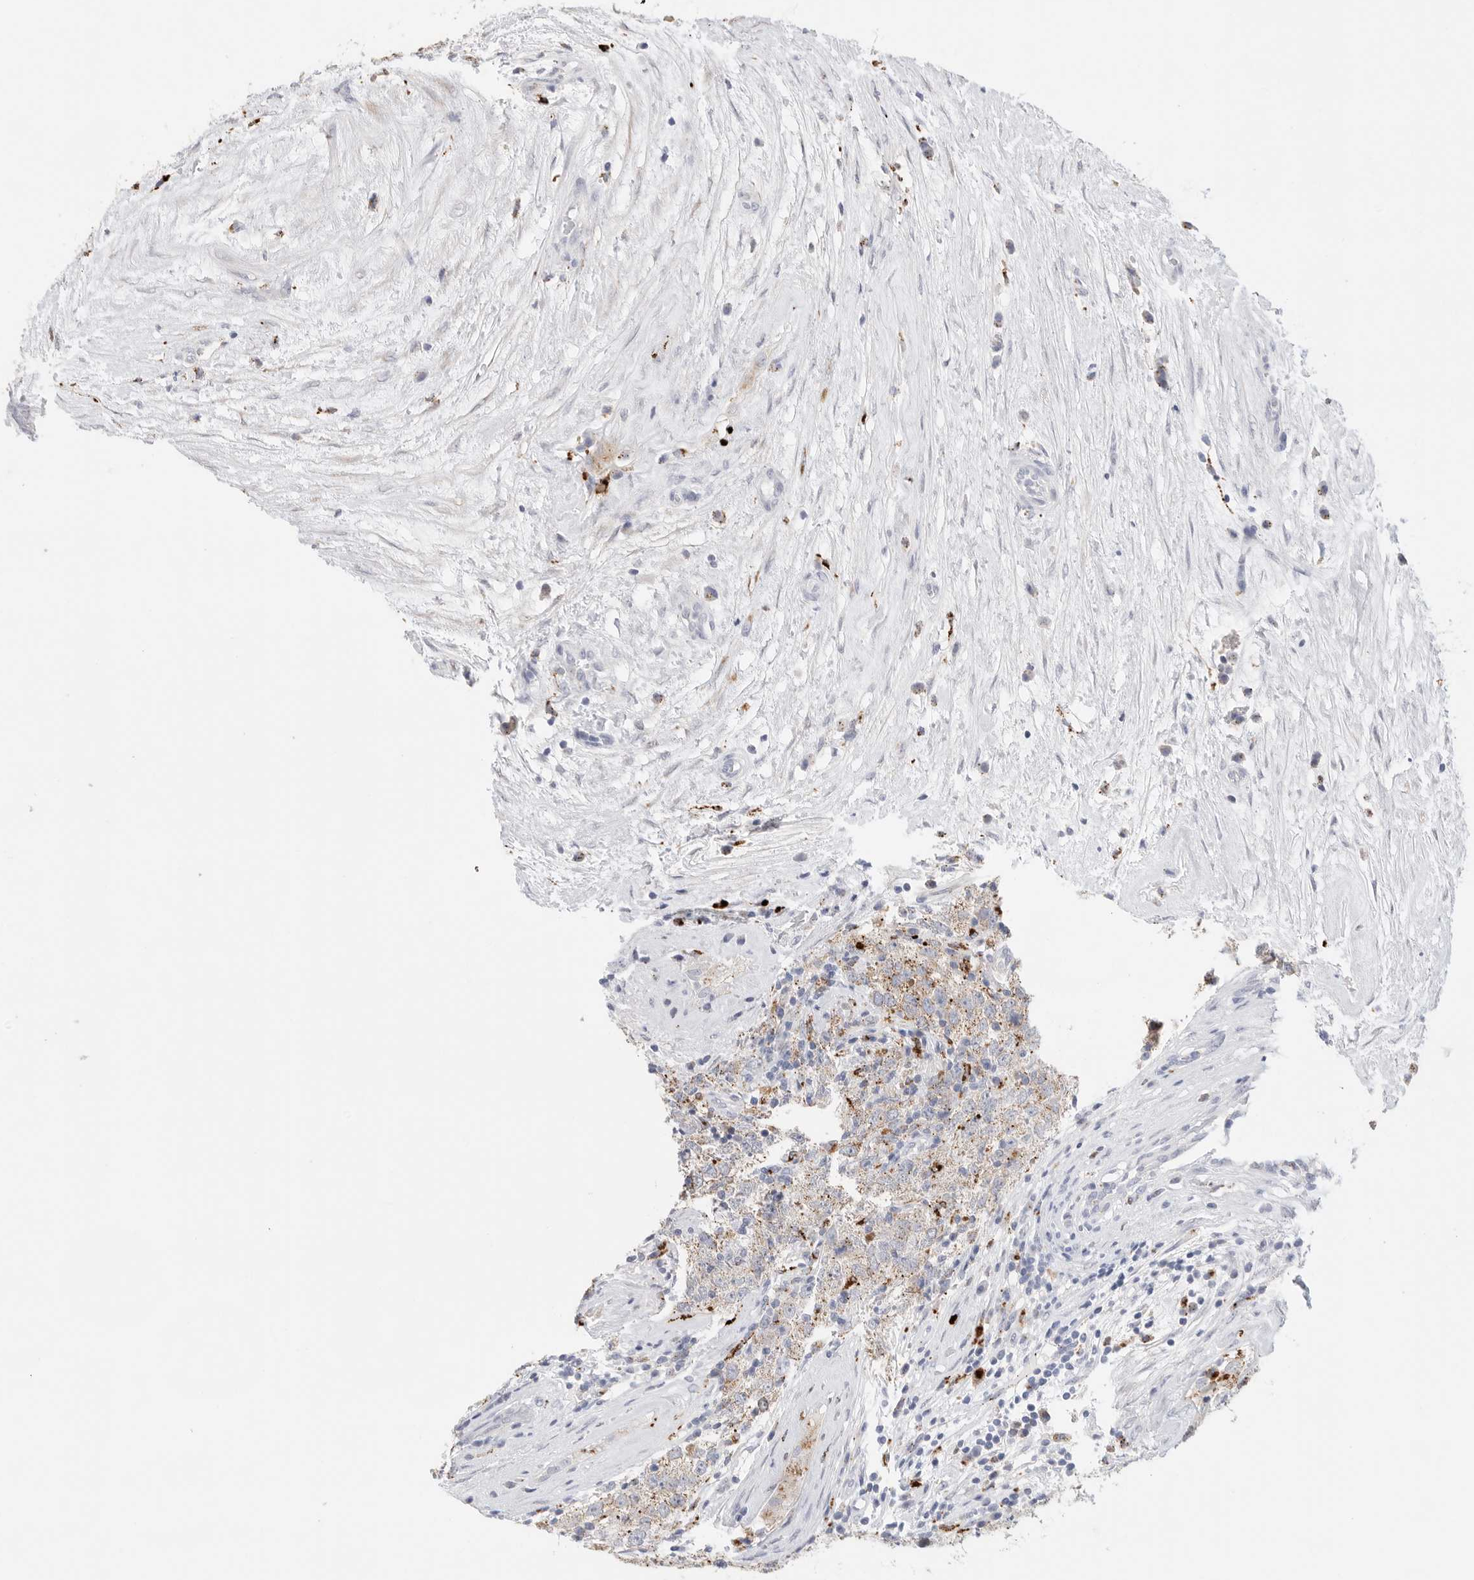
{"staining": {"intensity": "moderate", "quantity": "25%-75%", "location": "cytoplasmic/membranous"}, "tissue": "testis cancer", "cell_type": "Tumor cells", "image_type": "cancer", "snomed": [{"axis": "morphology", "description": "Seminoma, NOS"}, {"axis": "morphology", "description": "Carcinoma, Embryonal, NOS"}, {"axis": "topography", "description": "Testis"}], "caption": "About 25%-75% of tumor cells in testis seminoma exhibit moderate cytoplasmic/membranous protein staining as visualized by brown immunohistochemical staining.", "gene": "GGH", "patient": {"sex": "male", "age": 28}}